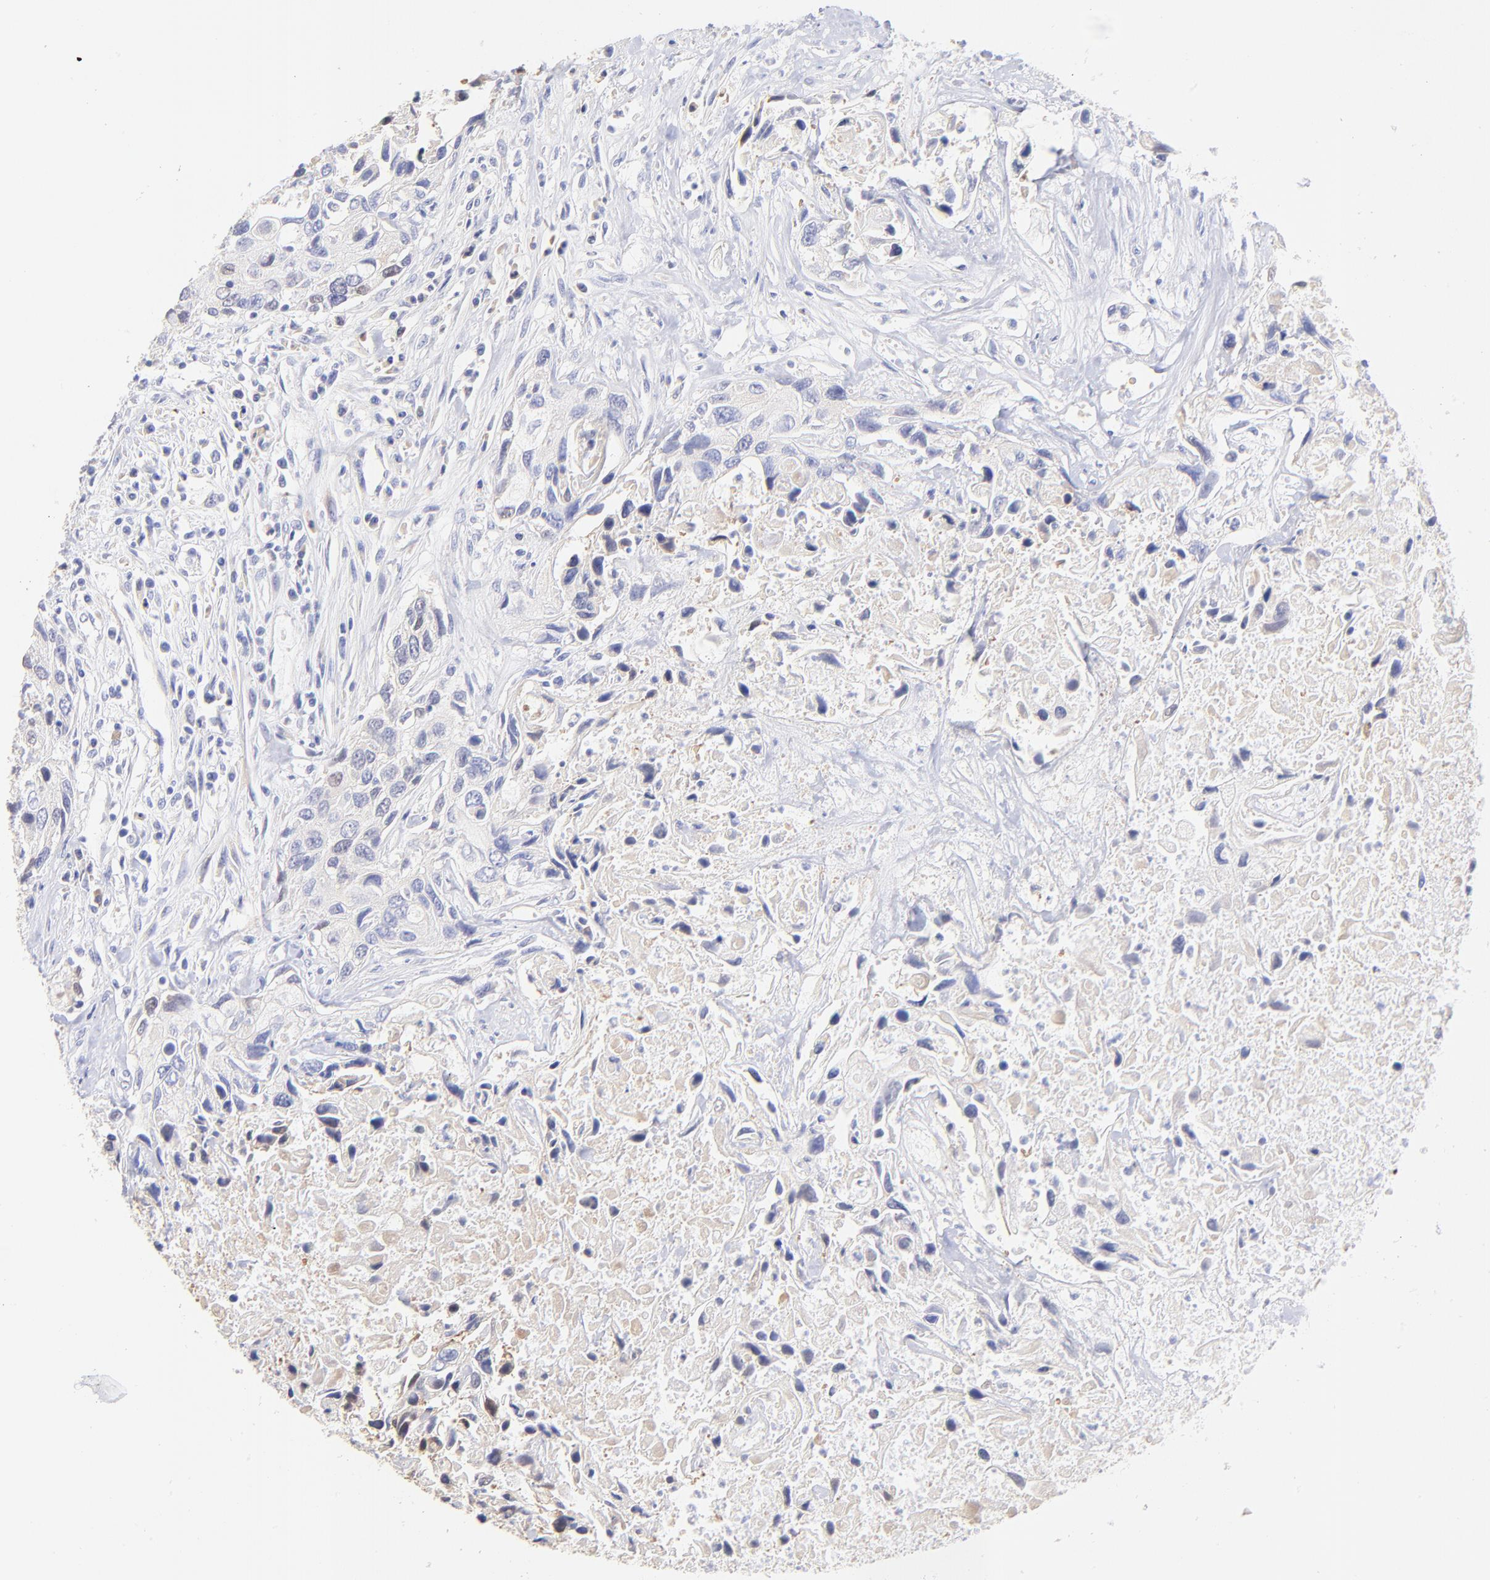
{"staining": {"intensity": "moderate", "quantity": "<25%", "location": "nuclear"}, "tissue": "urothelial cancer", "cell_type": "Tumor cells", "image_type": "cancer", "snomed": [{"axis": "morphology", "description": "Urothelial carcinoma, High grade"}, {"axis": "topography", "description": "Urinary bladder"}], "caption": "The image reveals a brown stain indicating the presence of a protein in the nuclear of tumor cells in high-grade urothelial carcinoma. (DAB IHC, brown staining for protein, blue staining for nuclei).", "gene": "RPL30", "patient": {"sex": "male", "age": 71}}